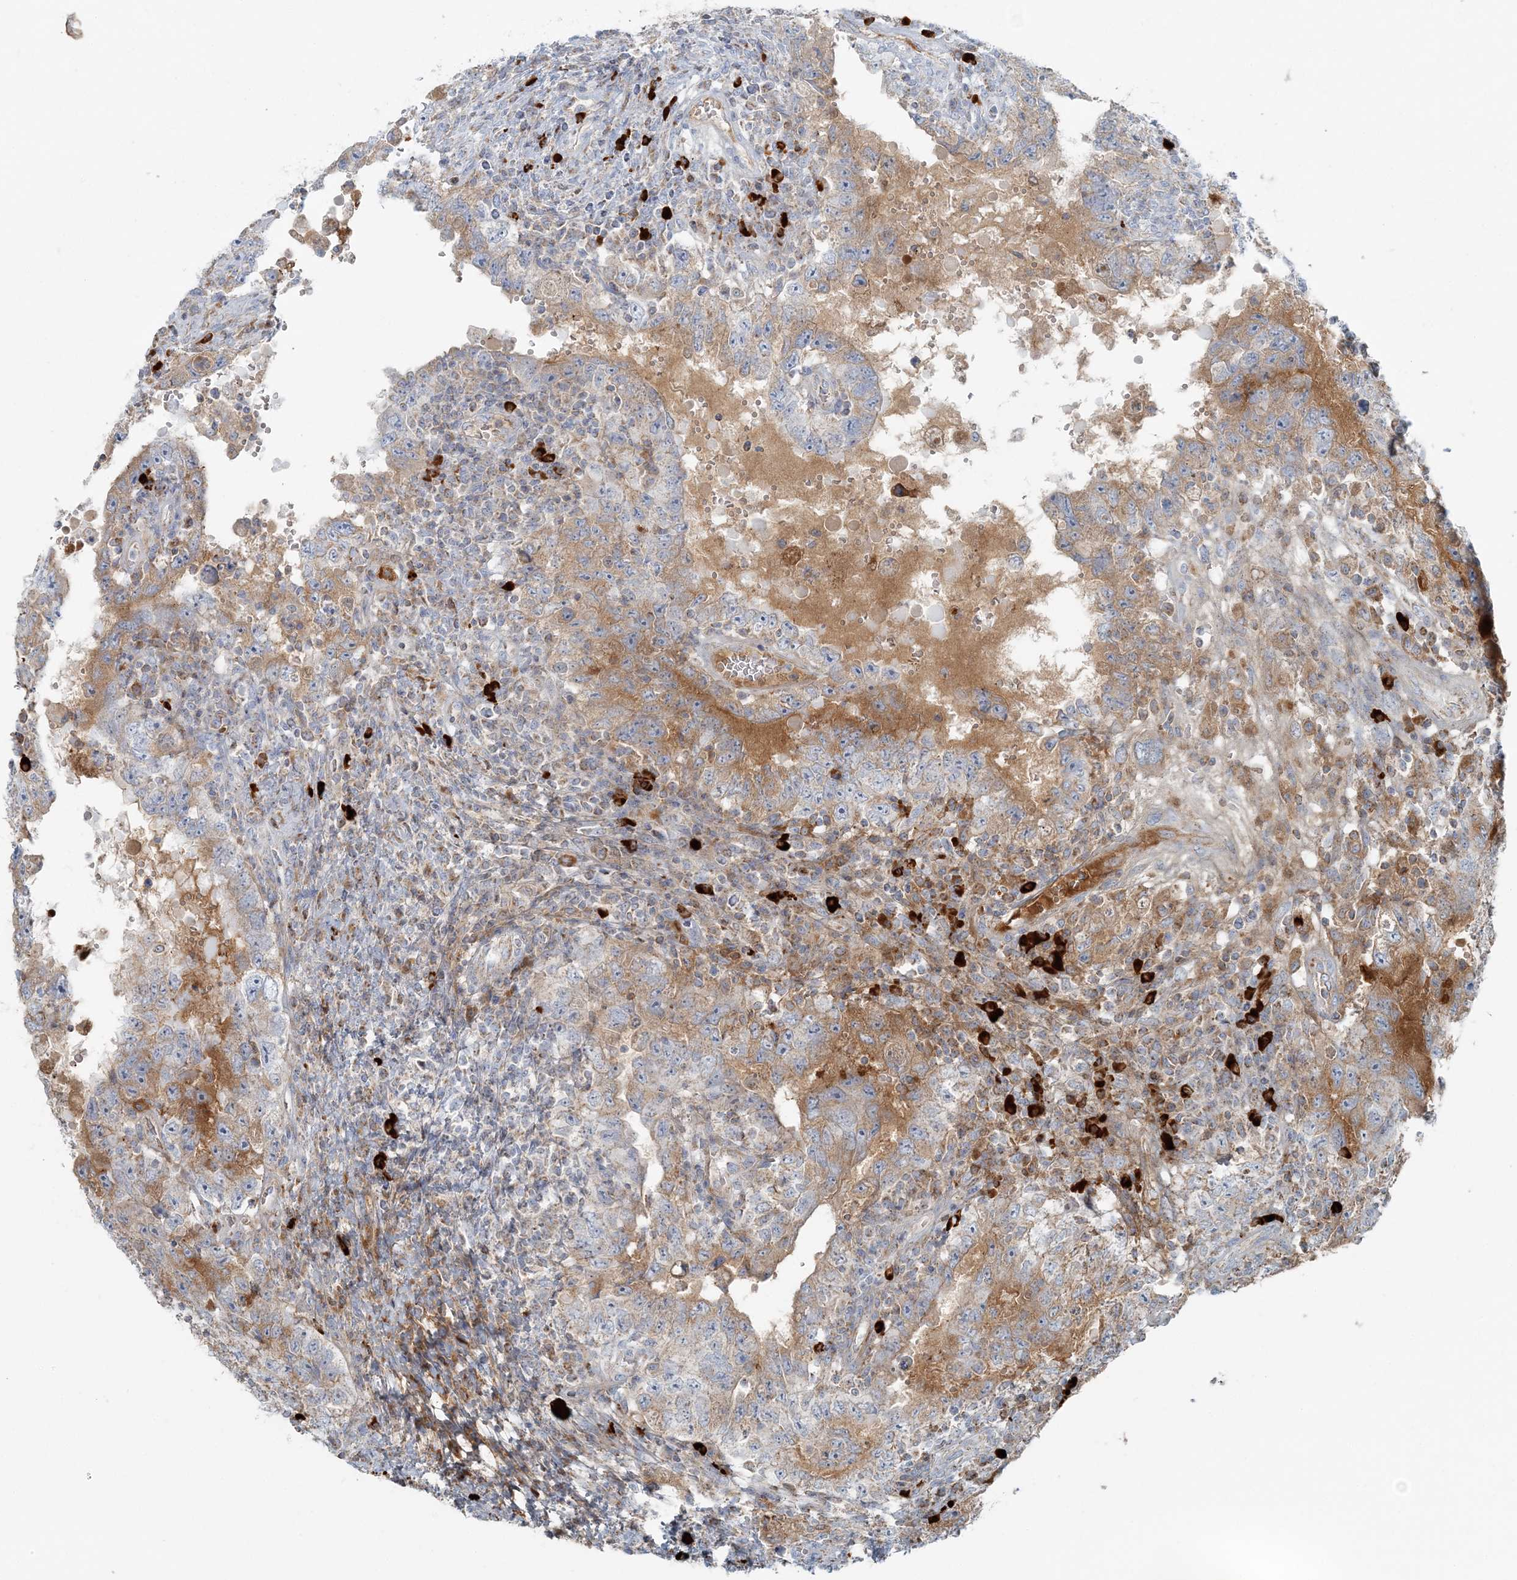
{"staining": {"intensity": "weak", "quantity": "25%-75%", "location": "cytoplasmic/membranous"}, "tissue": "testis cancer", "cell_type": "Tumor cells", "image_type": "cancer", "snomed": [{"axis": "morphology", "description": "Carcinoma, Embryonal, NOS"}, {"axis": "topography", "description": "Testis"}], "caption": "Testis embryonal carcinoma stained for a protein demonstrates weak cytoplasmic/membranous positivity in tumor cells. (Stains: DAB (3,3'-diaminobenzidine) in brown, nuclei in blue, Microscopy: brightfield microscopy at high magnification).", "gene": "SLC22A16", "patient": {"sex": "male", "age": 26}}